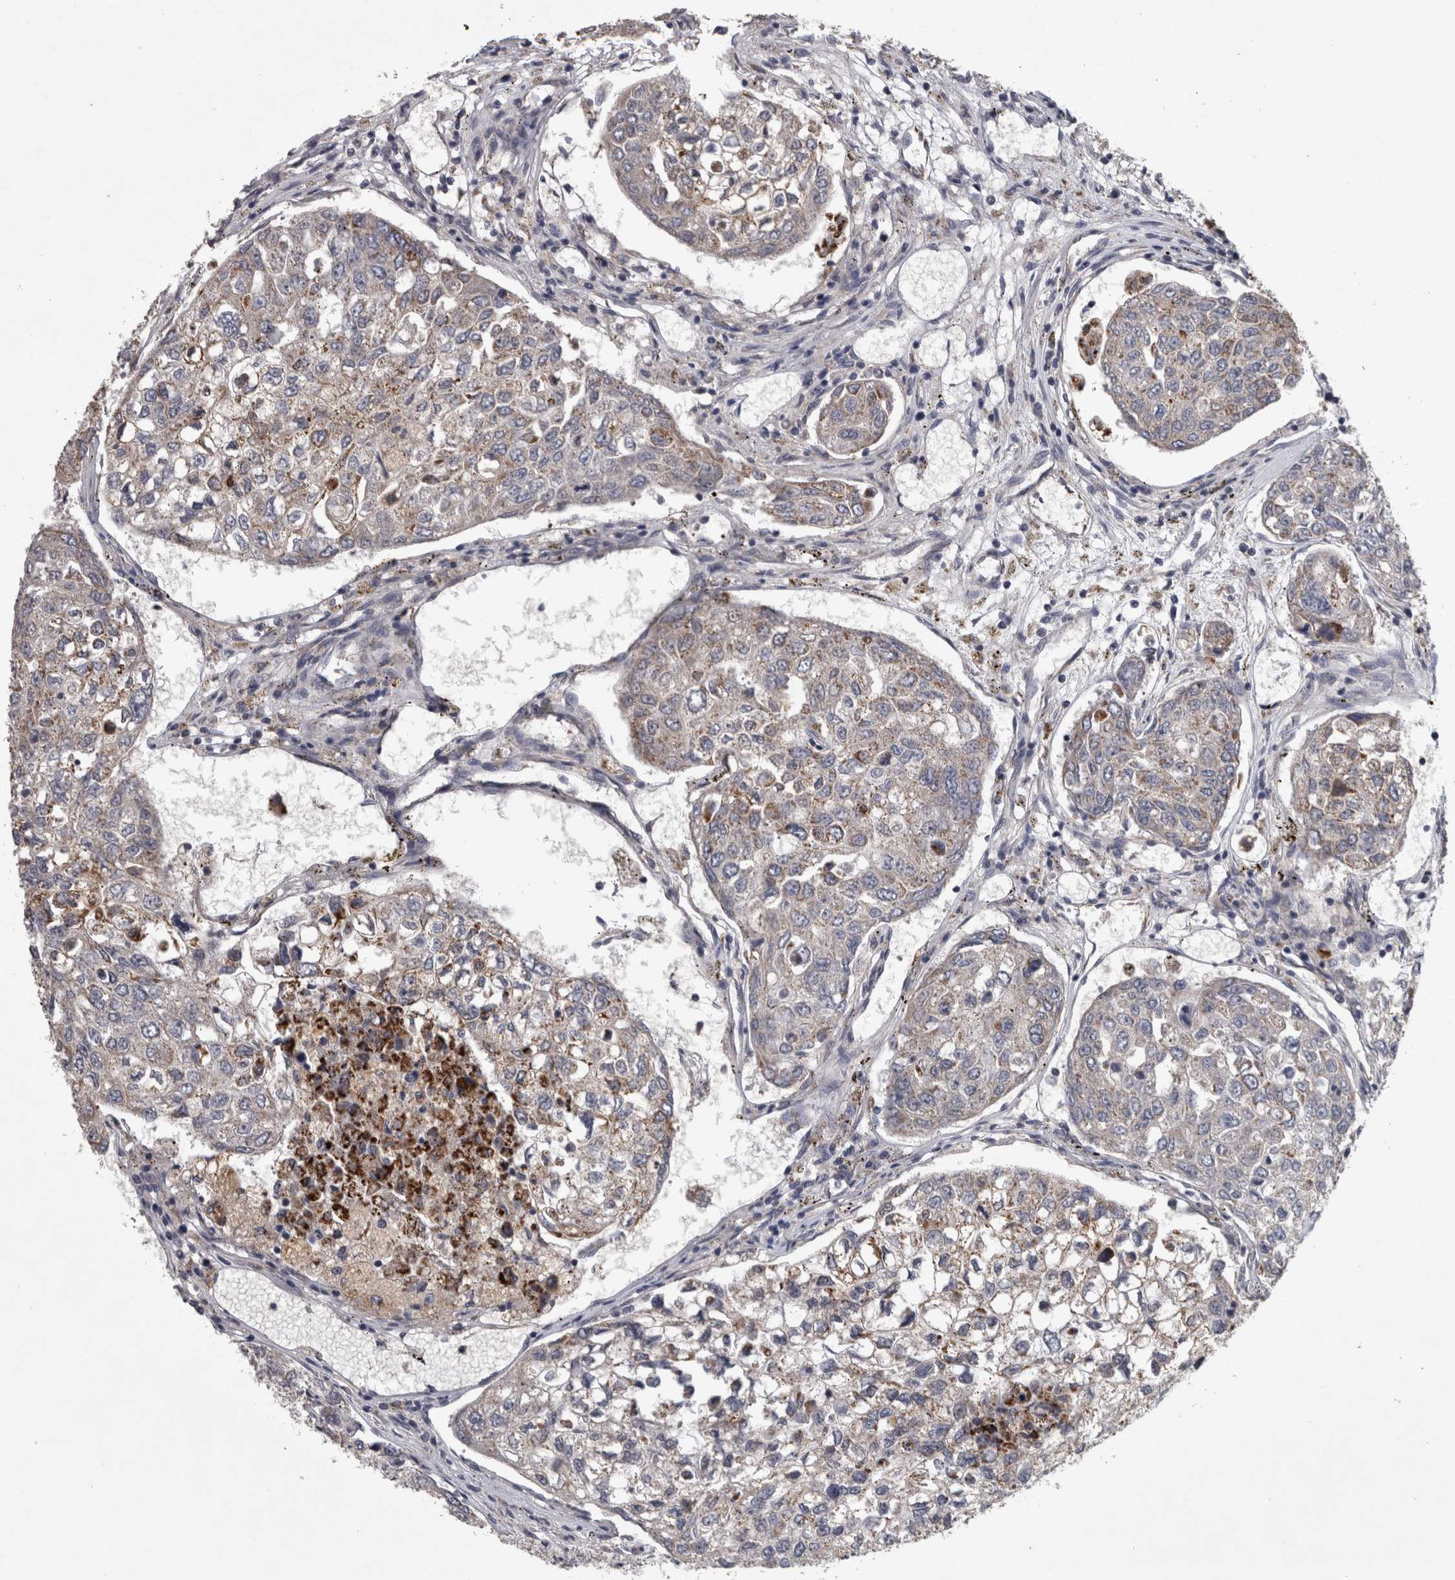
{"staining": {"intensity": "weak", "quantity": "25%-75%", "location": "cytoplasmic/membranous"}, "tissue": "urothelial cancer", "cell_type": "Tumor cells", "image_type": "cancer", "snomed": [{"axis": "morphology", "description": "Urothelial carcinoma, High grade"}, {"axis": "topography", "description": "Lymph node"}, {"axis": "topography", "description": "Urinary bladder"}], "caption": "Weak cytoplasmic/membranous positivity is identified in about 25%-75% of tumor cells in urothelial carcinoma (high-grade).", "gene": "DBT", "patient": {"sex": "male", "age": 51}}